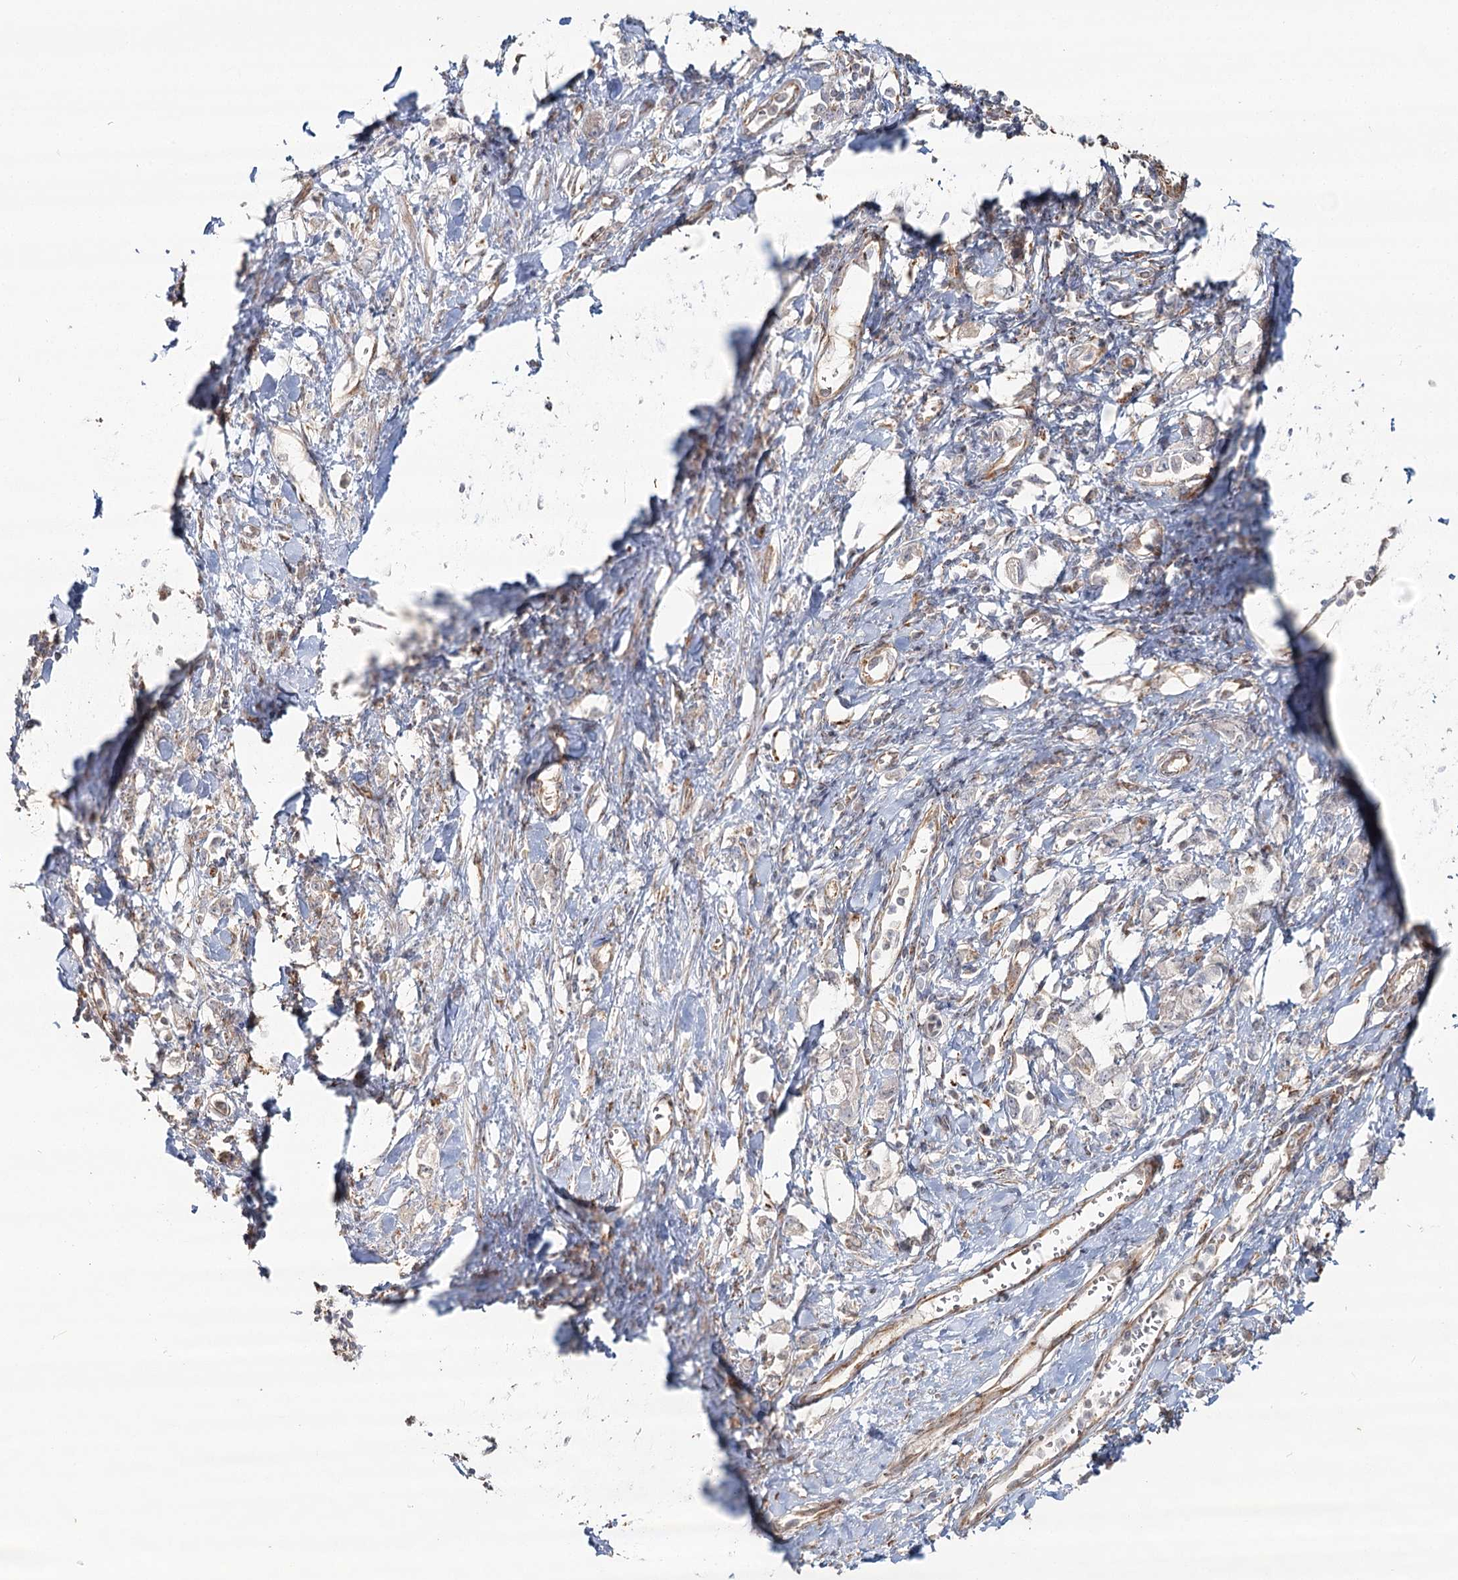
{"staining": {"intensity": "negative", "quantity": "none", "location": "none"}, "tissue": "stomach cancer", "cell_type": "Tumor cells", "image_type": "cancer", "snomed": [{"axis": "morphology", "description": "Adenocarcinoma, NOS"}, {"axis": "topography", "description": "Stomach"}], "caption": "An immunohistochemistry (IHC) micrograph of stomach adenocarcinoma is shown. There is no staining in tumor cells of stomach adenocarcinoma.", "gene": "OTUD4", "patient": {"sex": "female", "age": 76}}